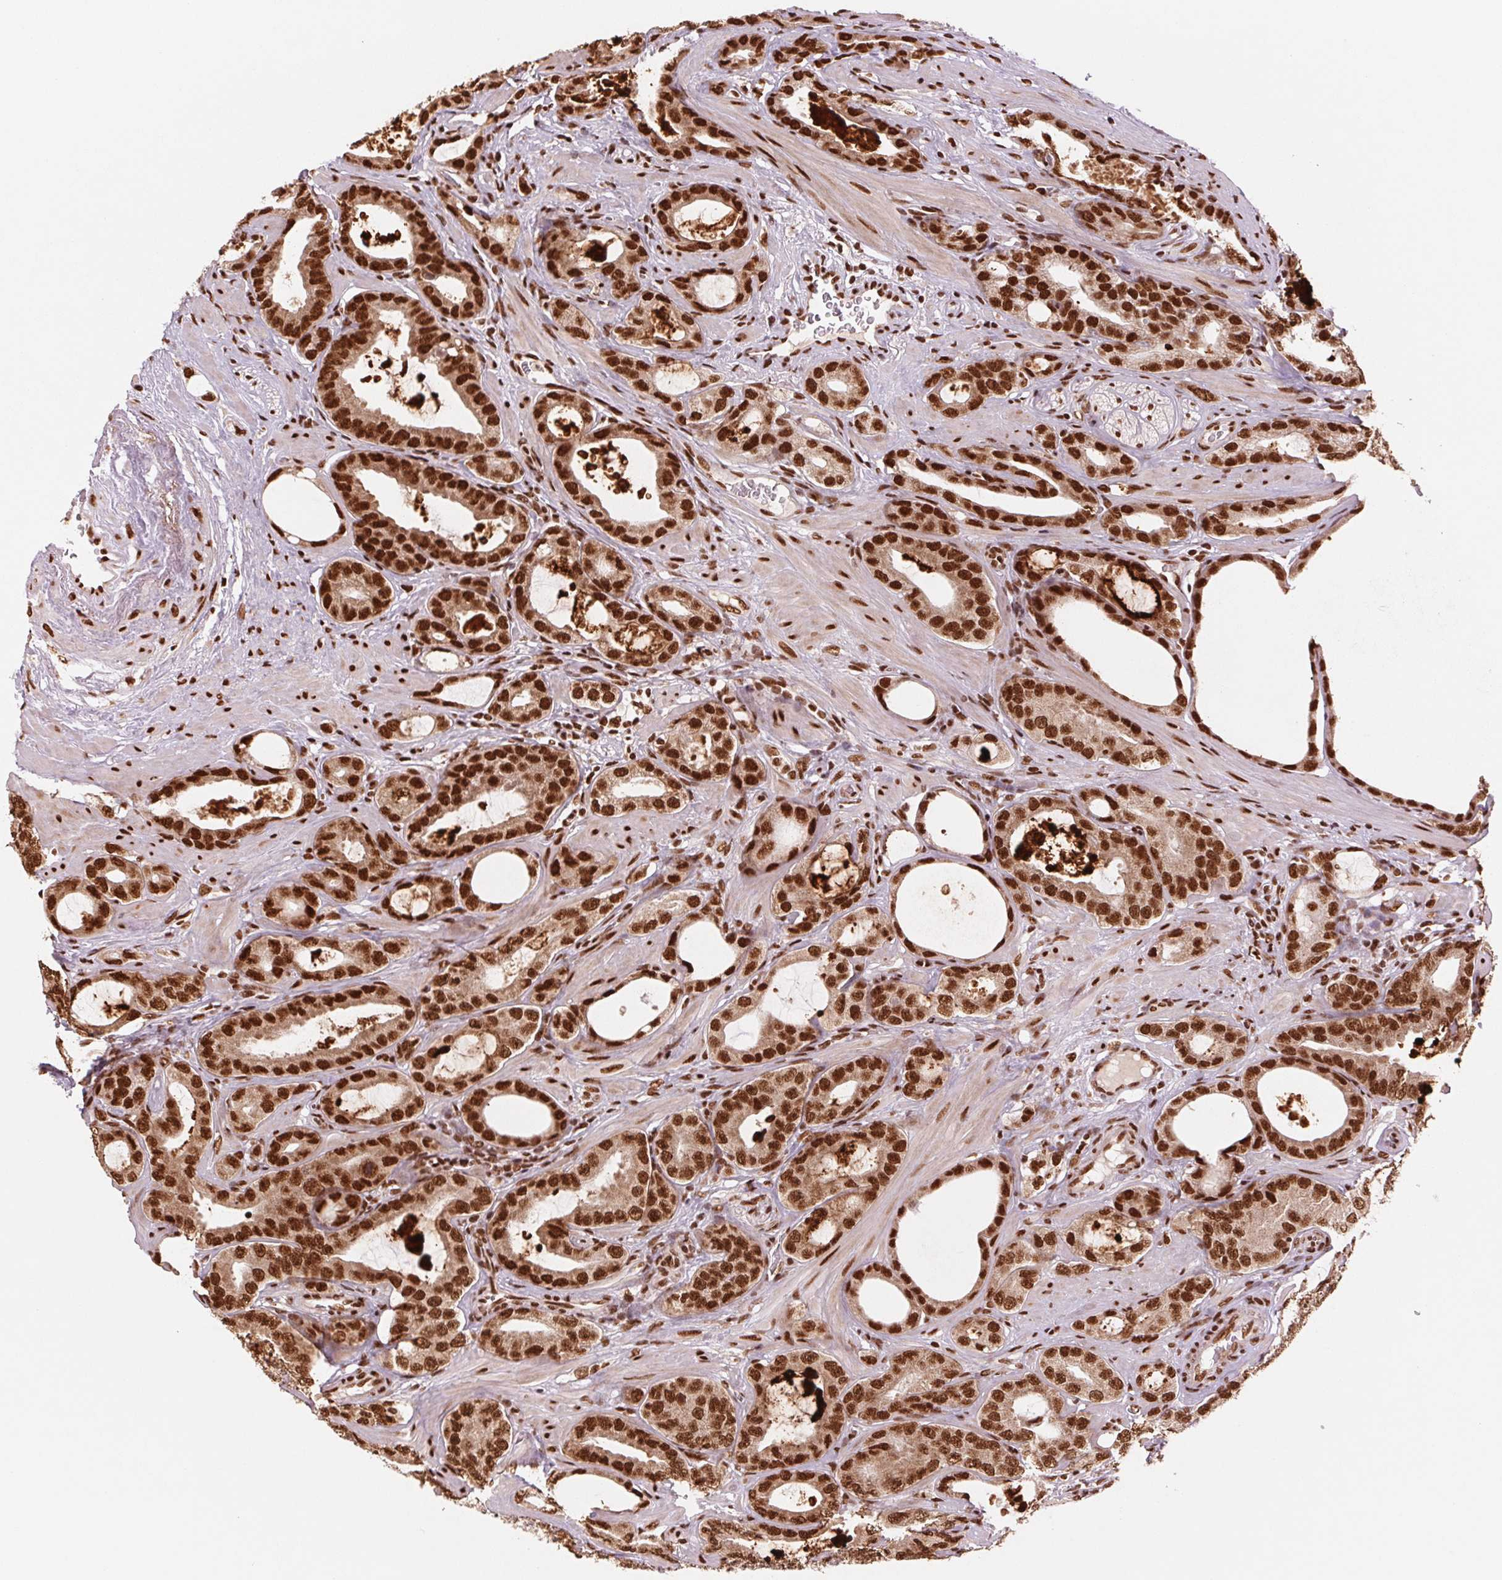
{"staining": {"intensity": "strong", "quantity": ">75%", "location": "nuclear"}, "tissue": "prostate cancer", "cell_type": "Tumor cells", "image_type": "cancer", "snomed": [{"axis": "morphology", "description": "Adenocarcinoma, High grade"}, {"axis": "topography", "description": "Prostate"}], "caption": "The photomicrograph reveals immunohistochemical staining of high-grade adenocarcinoma (prostate). There is strong nuclear staining is appreciated in approximately >75% of tumor cells. Using DAB (3,3'-diaminobenzidine) (brown) and hematoxylin (blue) stains, captured at high magnification using brightfield microscopy.", "gene": "TTLL9", "patient": {"sex": "male", "age": 65}}